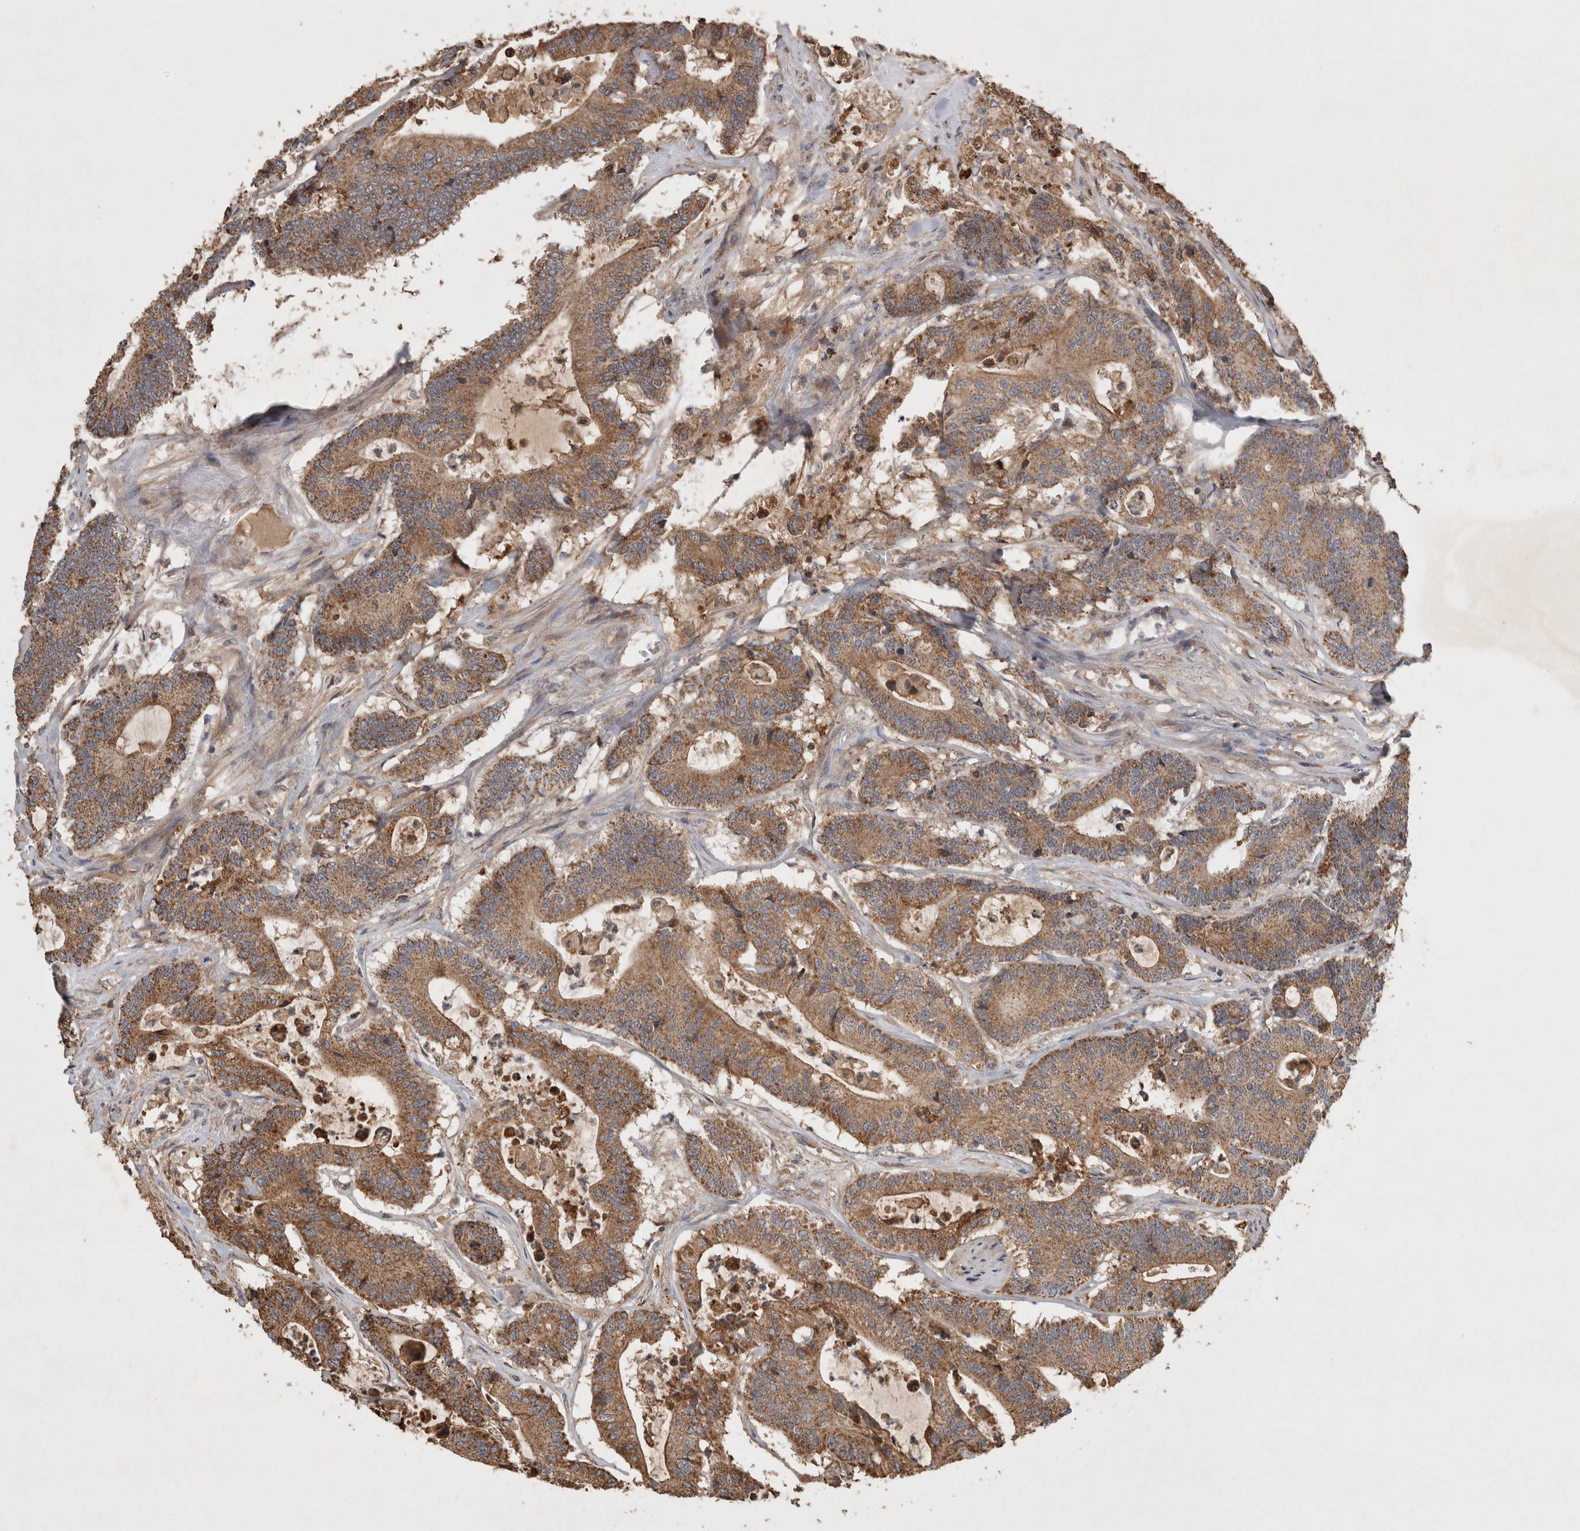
{"staining": {"intensity": "moderate", "quantity": ">75%", "location": "cytoplasmic/membranous"}, "tissue": "colorectal cancer", "cell_type": "Tumor cells", "image_type": "cancer", "snomed": [{"axis": "morphology", "description": "Adenocarcinoma, NOS"}, {"axis": "topography", "description": "Colon"}], "caption": "DAB immunohistochemical staining of colorectal cancer (adenocarcinoma) displays moderate cytoplasmic/membranous protein expression in about >75% of tumor cells.", "gene": "SERAC1", "patient": {"sex": "female", "age": 84}}